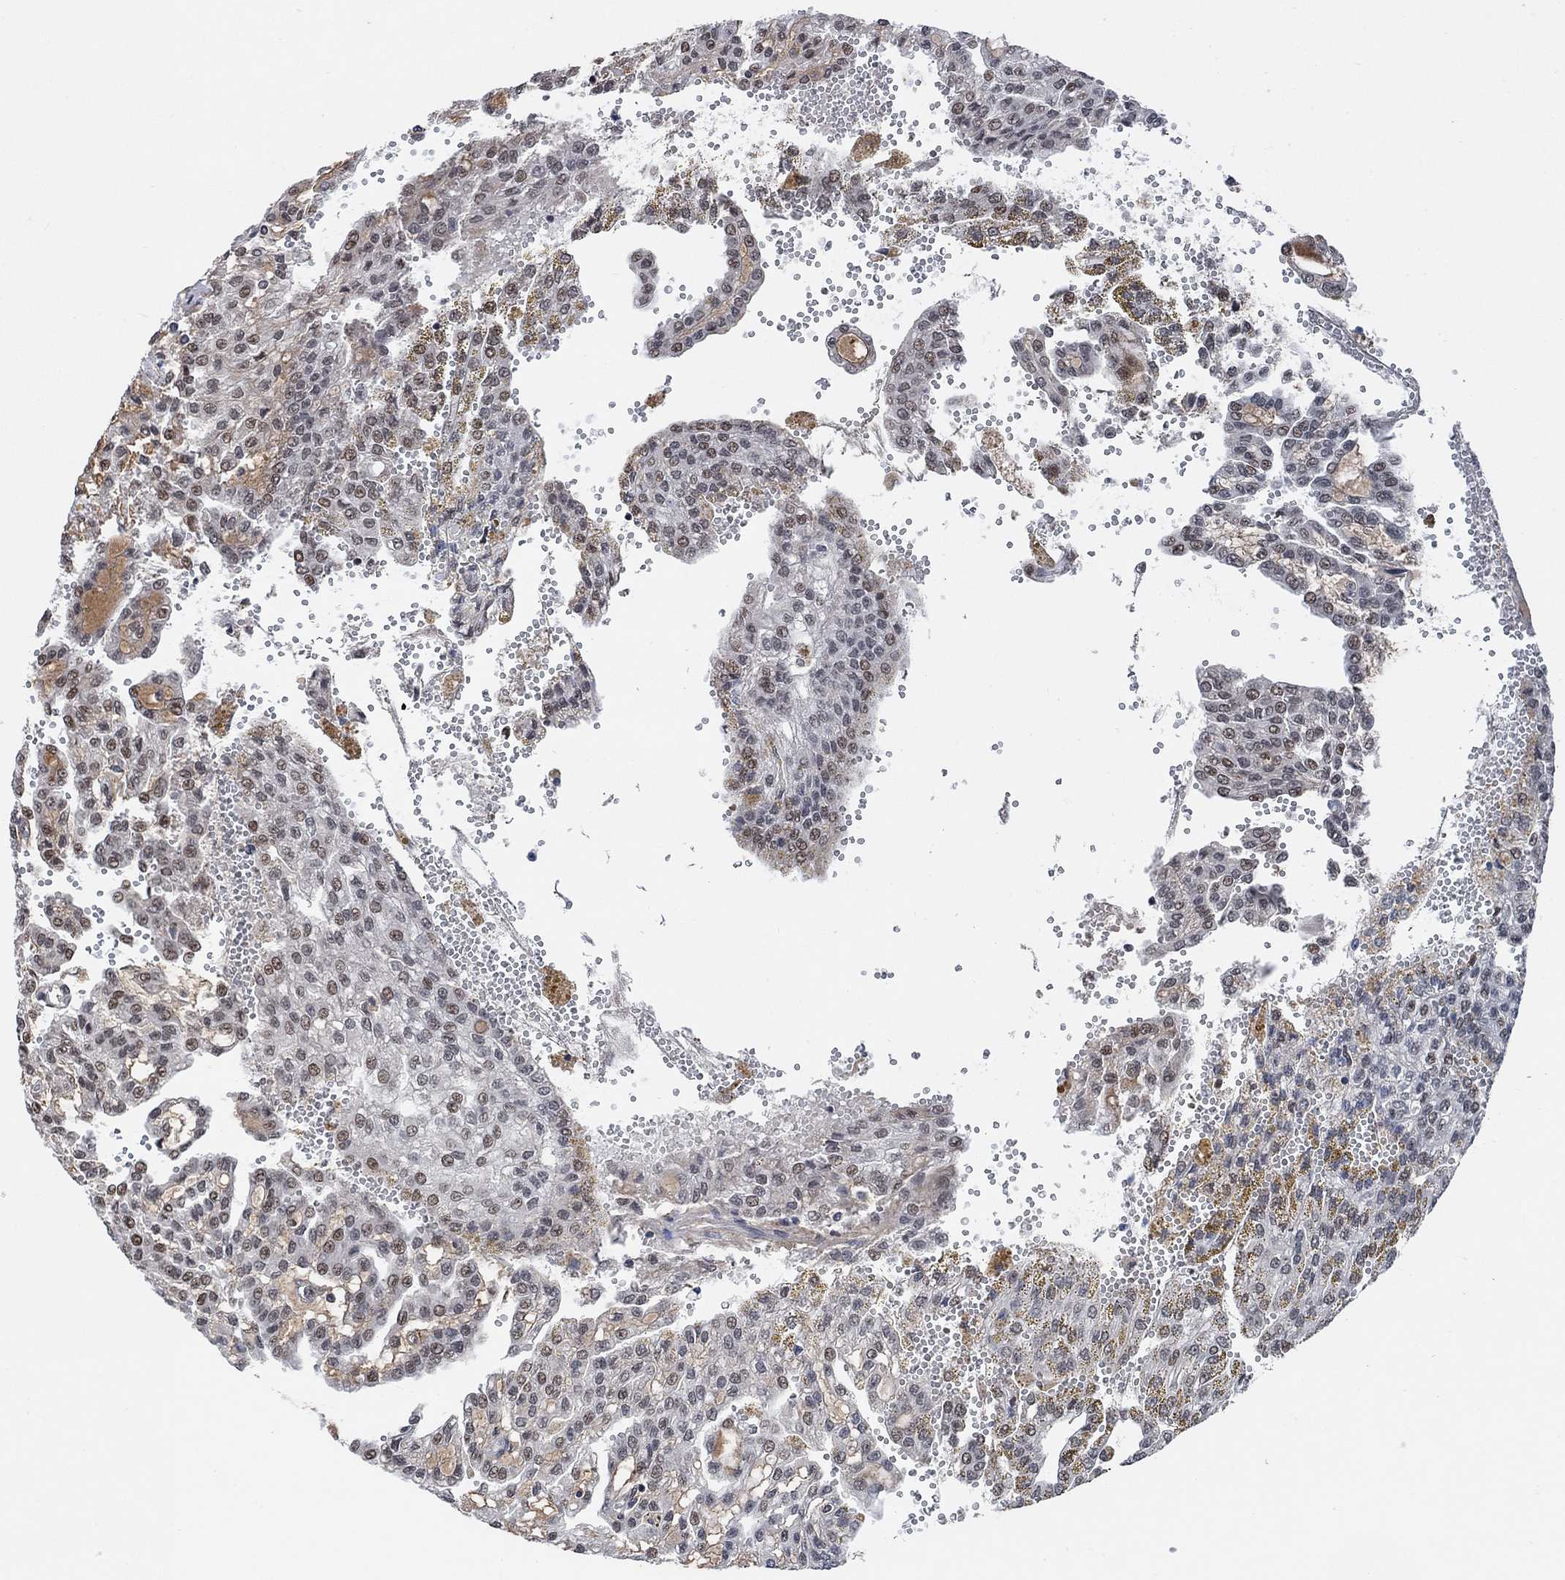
{"staining": {"intensity": "strong", "quantity": "<25%", "location": "nuclear"}, "tissue": "renal cancer", "cell_type": "Tumor cells", "image_type": "cancer", "snomed": [{"axis": "morphology", "description": "Adenocarcinoma, NOS"}, {"axis": "topography", "description": "Kidney"}], "caption": "IHC staining of renal cancer (adenocarcinoma), which displays medium levels of strong nuclear staining in about <25% of tumor cells indicating strong nuclear protein staining. The staining was performed using DAB (3,3'-diaminobenzidine) (brown) for protein detection and nuclei were counterstained in hematoxylin (blue).", "gene": "USP39", "patient": {"sex": "male", "age": 63}}